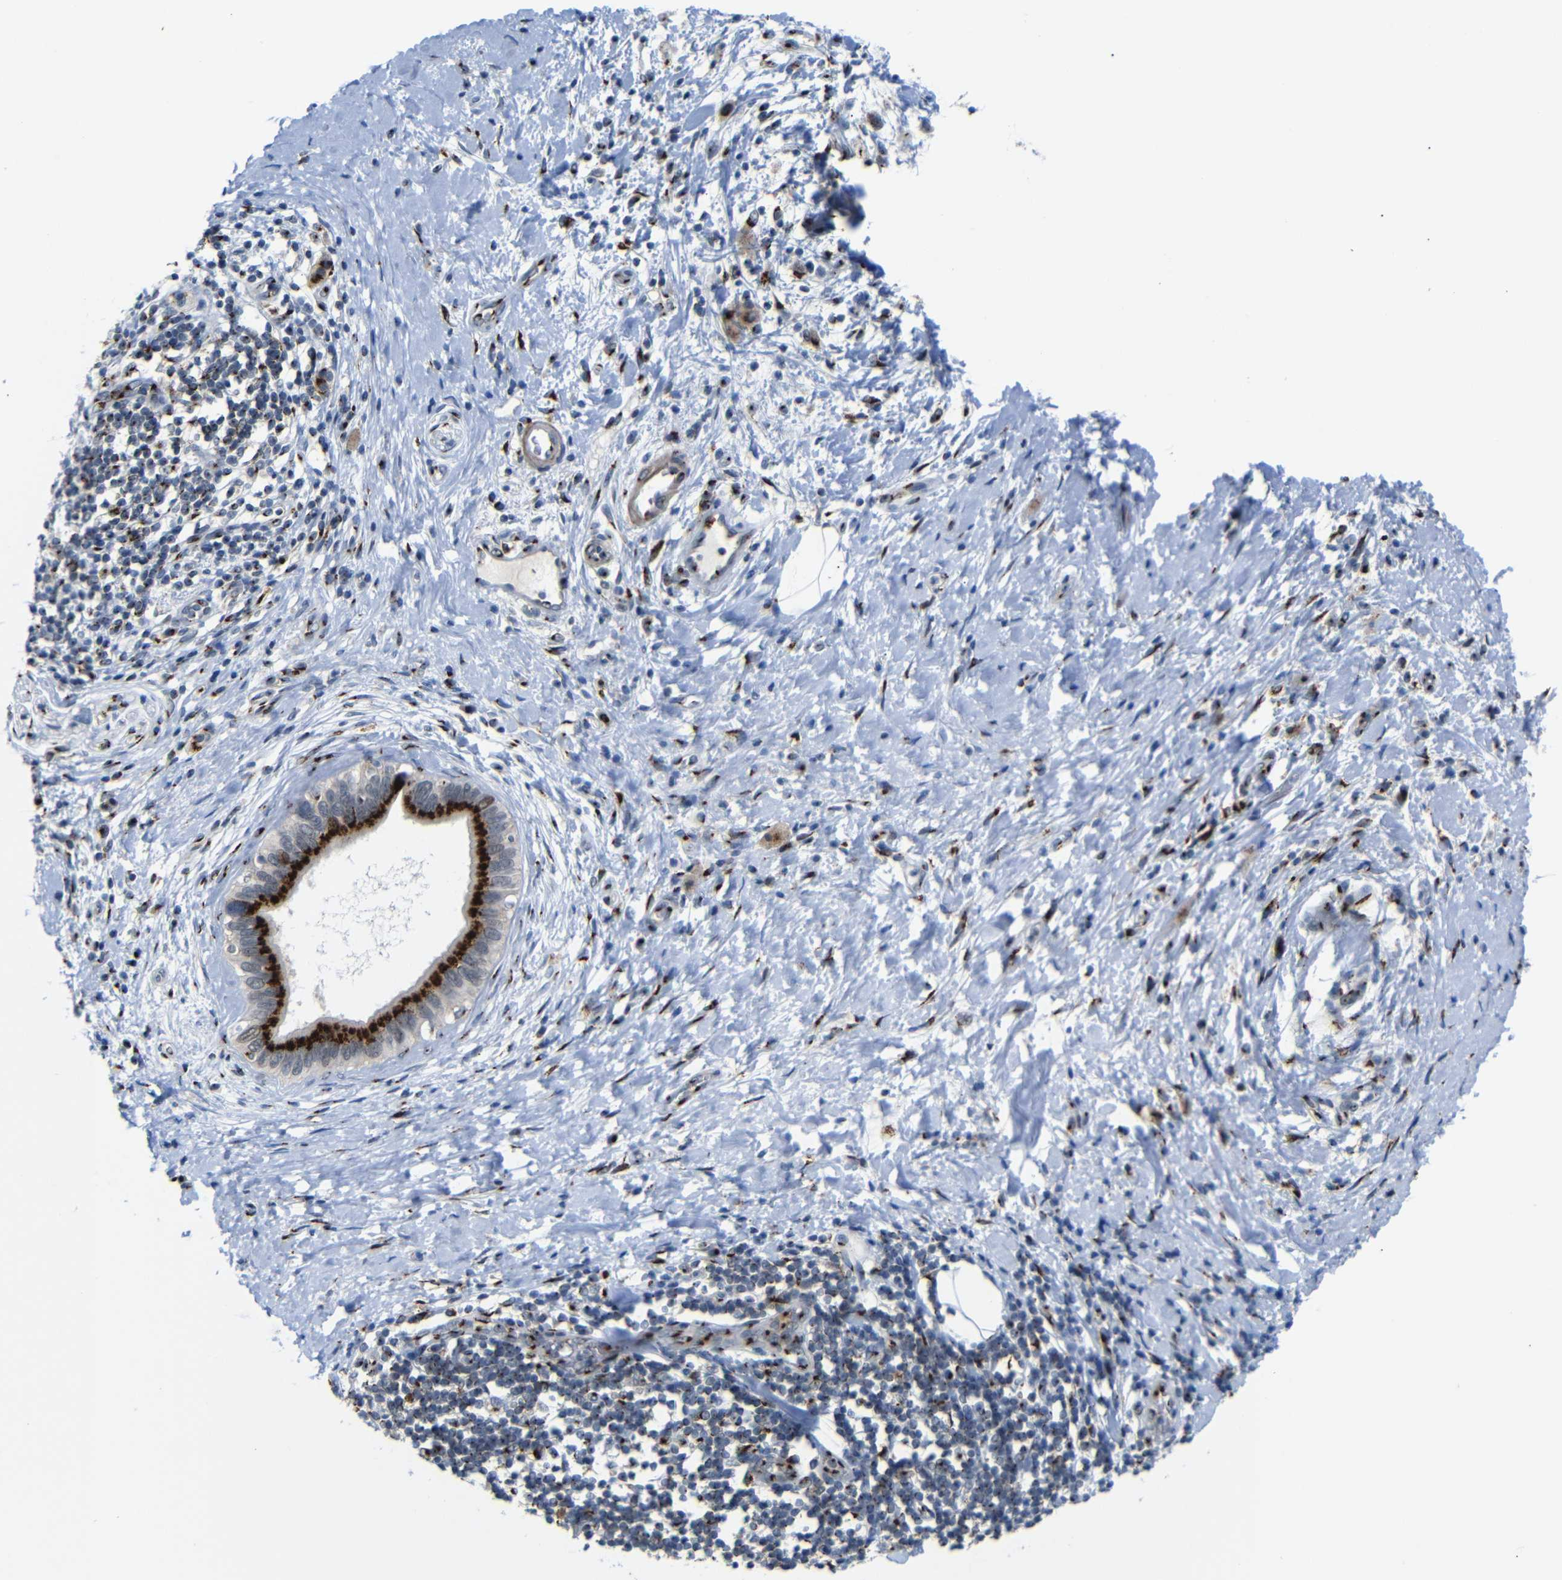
{"staining": {"intensity": "strong", "quantity": ">75%", "location": "cytoplasmic/membranous"}, "tissue": "pancreatic cancer", "cell_type": "Tumor cells", "image_type": "cancer", "snomed": [{"axis": "morphology", "description": "Adenocarcinoma, NOS"}, {"axis": "topography", "description": "Pancreas"}], "caption": "A micrograph showing strong cytoplasmic/membranous staining in approximately >75% of tumor cells in adenocarcinoma (pancreatic), as visualized by brown immunohistochemical staining.", "gene": "TGOLN2", "patient": {"sex": "male", "age": 55}}